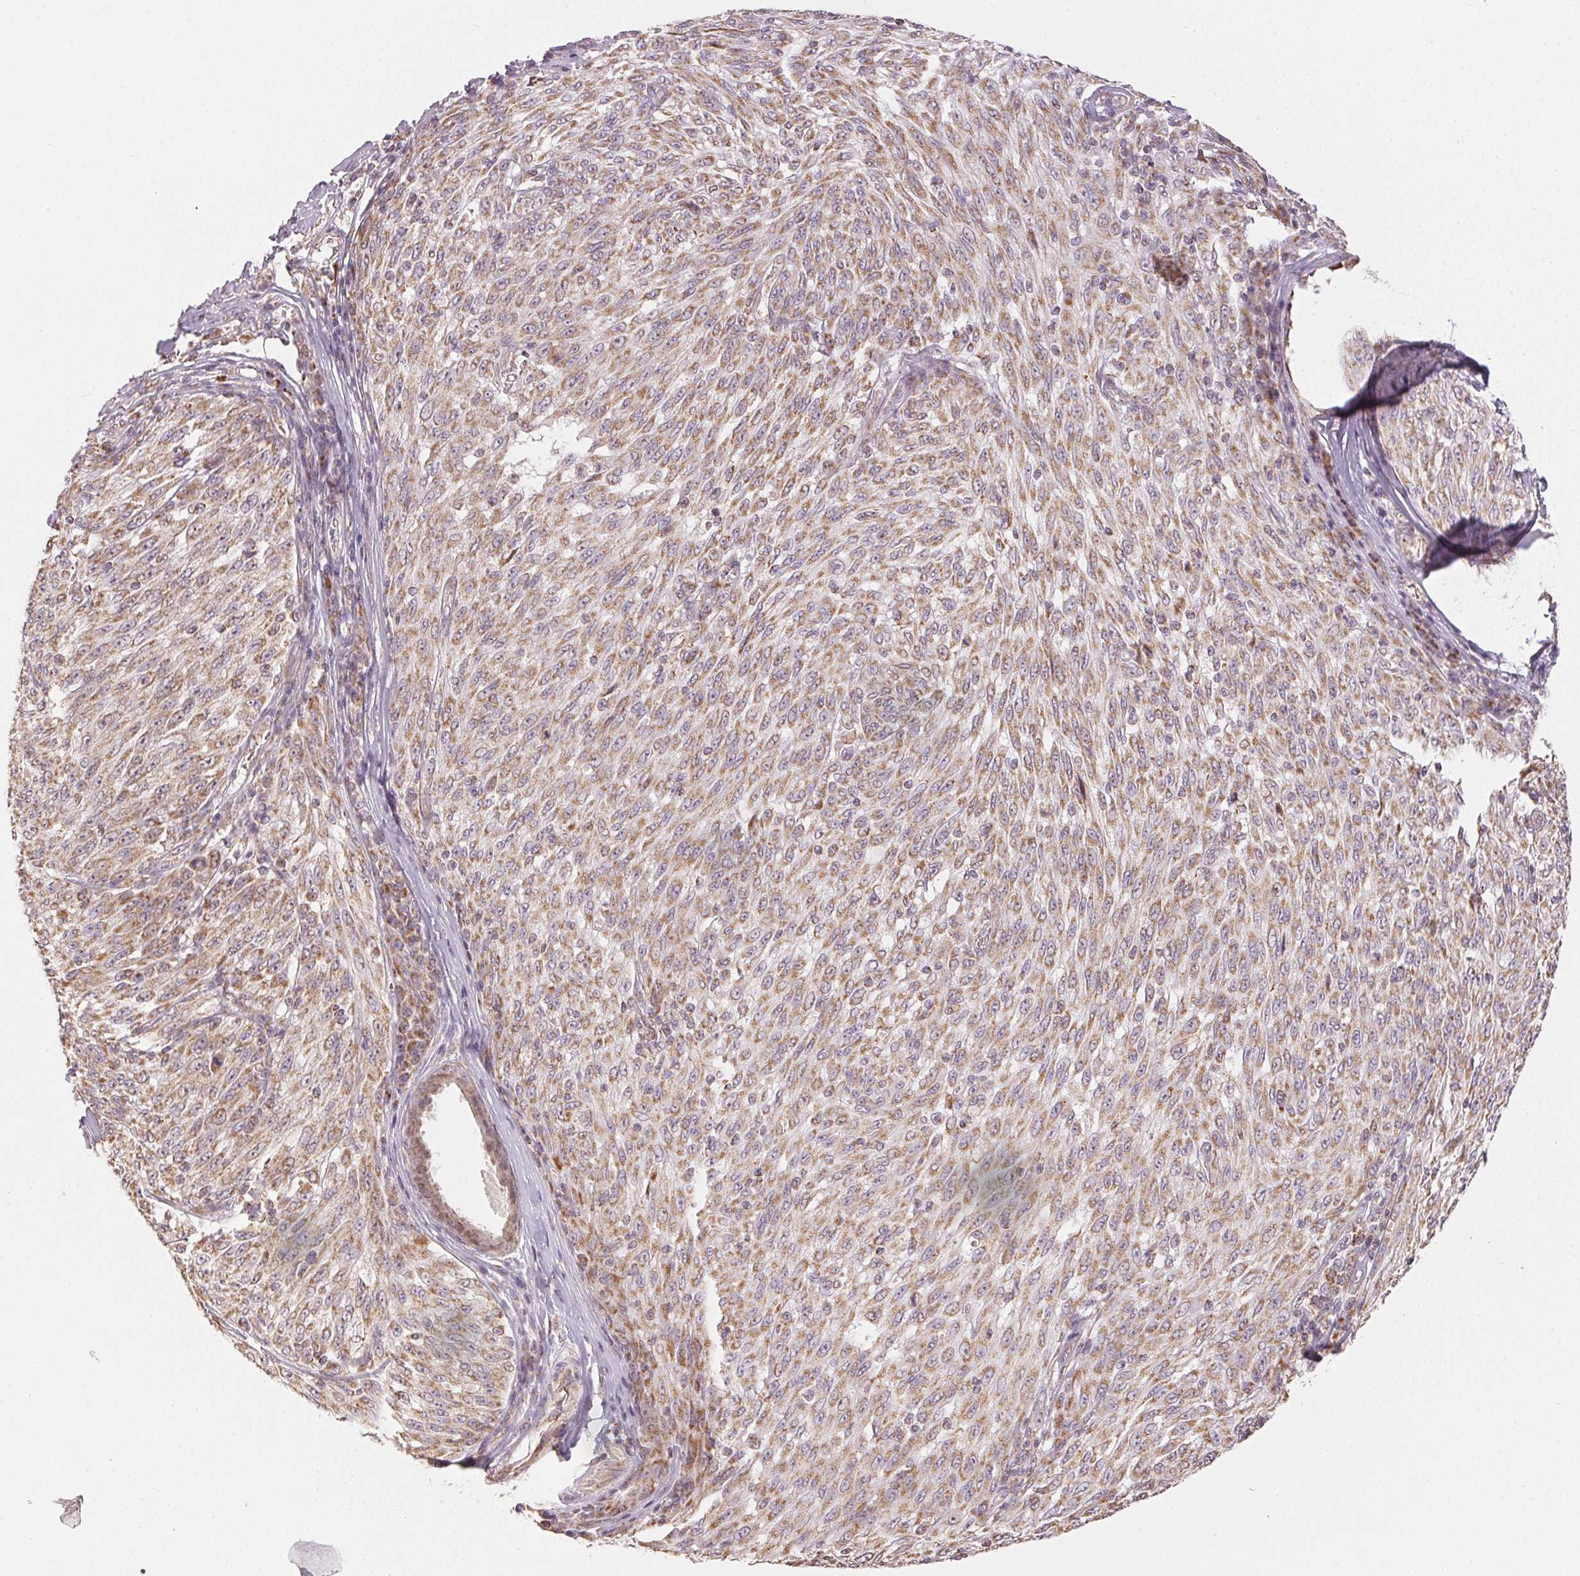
{"staining": {"intensity": "moderate", "quantity": ">75%", "location": "cytoplasmic/membranous"}, "tissue": "melanoma", "cell_type": "Tumor cells", "image_type": "cancer", "snomed": [{"axis": "morphology", "description": "Malignant melanoma, NOS"}, {"axis": "topography", "description": "Skin"}], "caption": "A brown stain labels moderate cytoplasmic/membranous positivity of a protein in human melanoma tumor cells.", "gene": "CLASP1", "patient": {"sex": "male", "age": 85}}